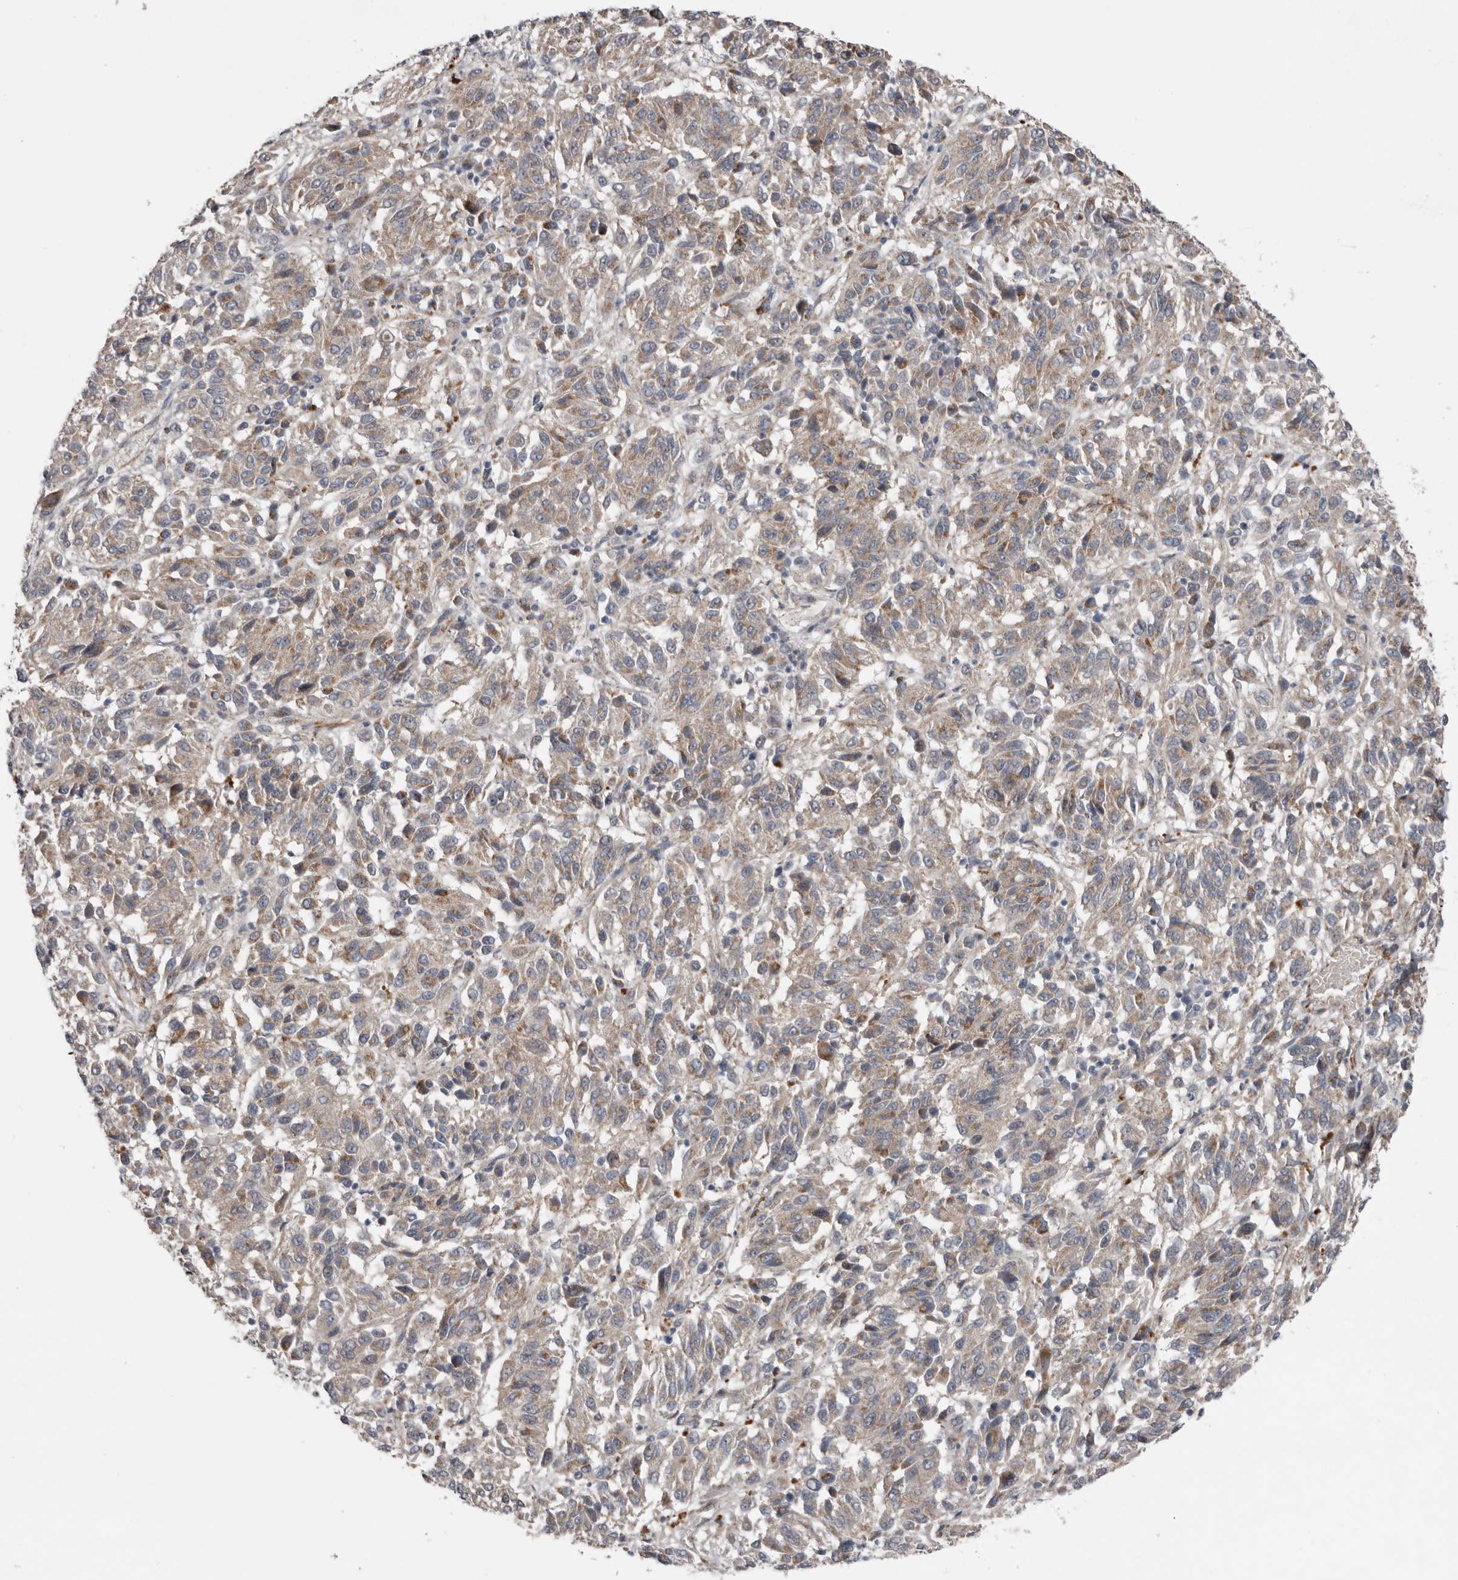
{"staining": {"intensity": "weak", "quantity": "<25%", "location": "cytoplasmic/membranous"}, "tissue": "melanoma", "cell_type": "Tumor cells", "image_type": "cancer", "snomed": [{"axis": "morphology", "description": "Malignant melanoma, NOS"}, {"axis": "topography", "description": "Skin"}], "caption": "Immunohistochemistry (IHC) of melanoma exhibits no positivity in tumor cells. (Stains: DAB immunohistochemistry with hematoxylin counter stain, Microscopy: brightfield microscopy at high magnification).", "gene": "RANBP17", "patient": {"sex": "female", "age": 82}}